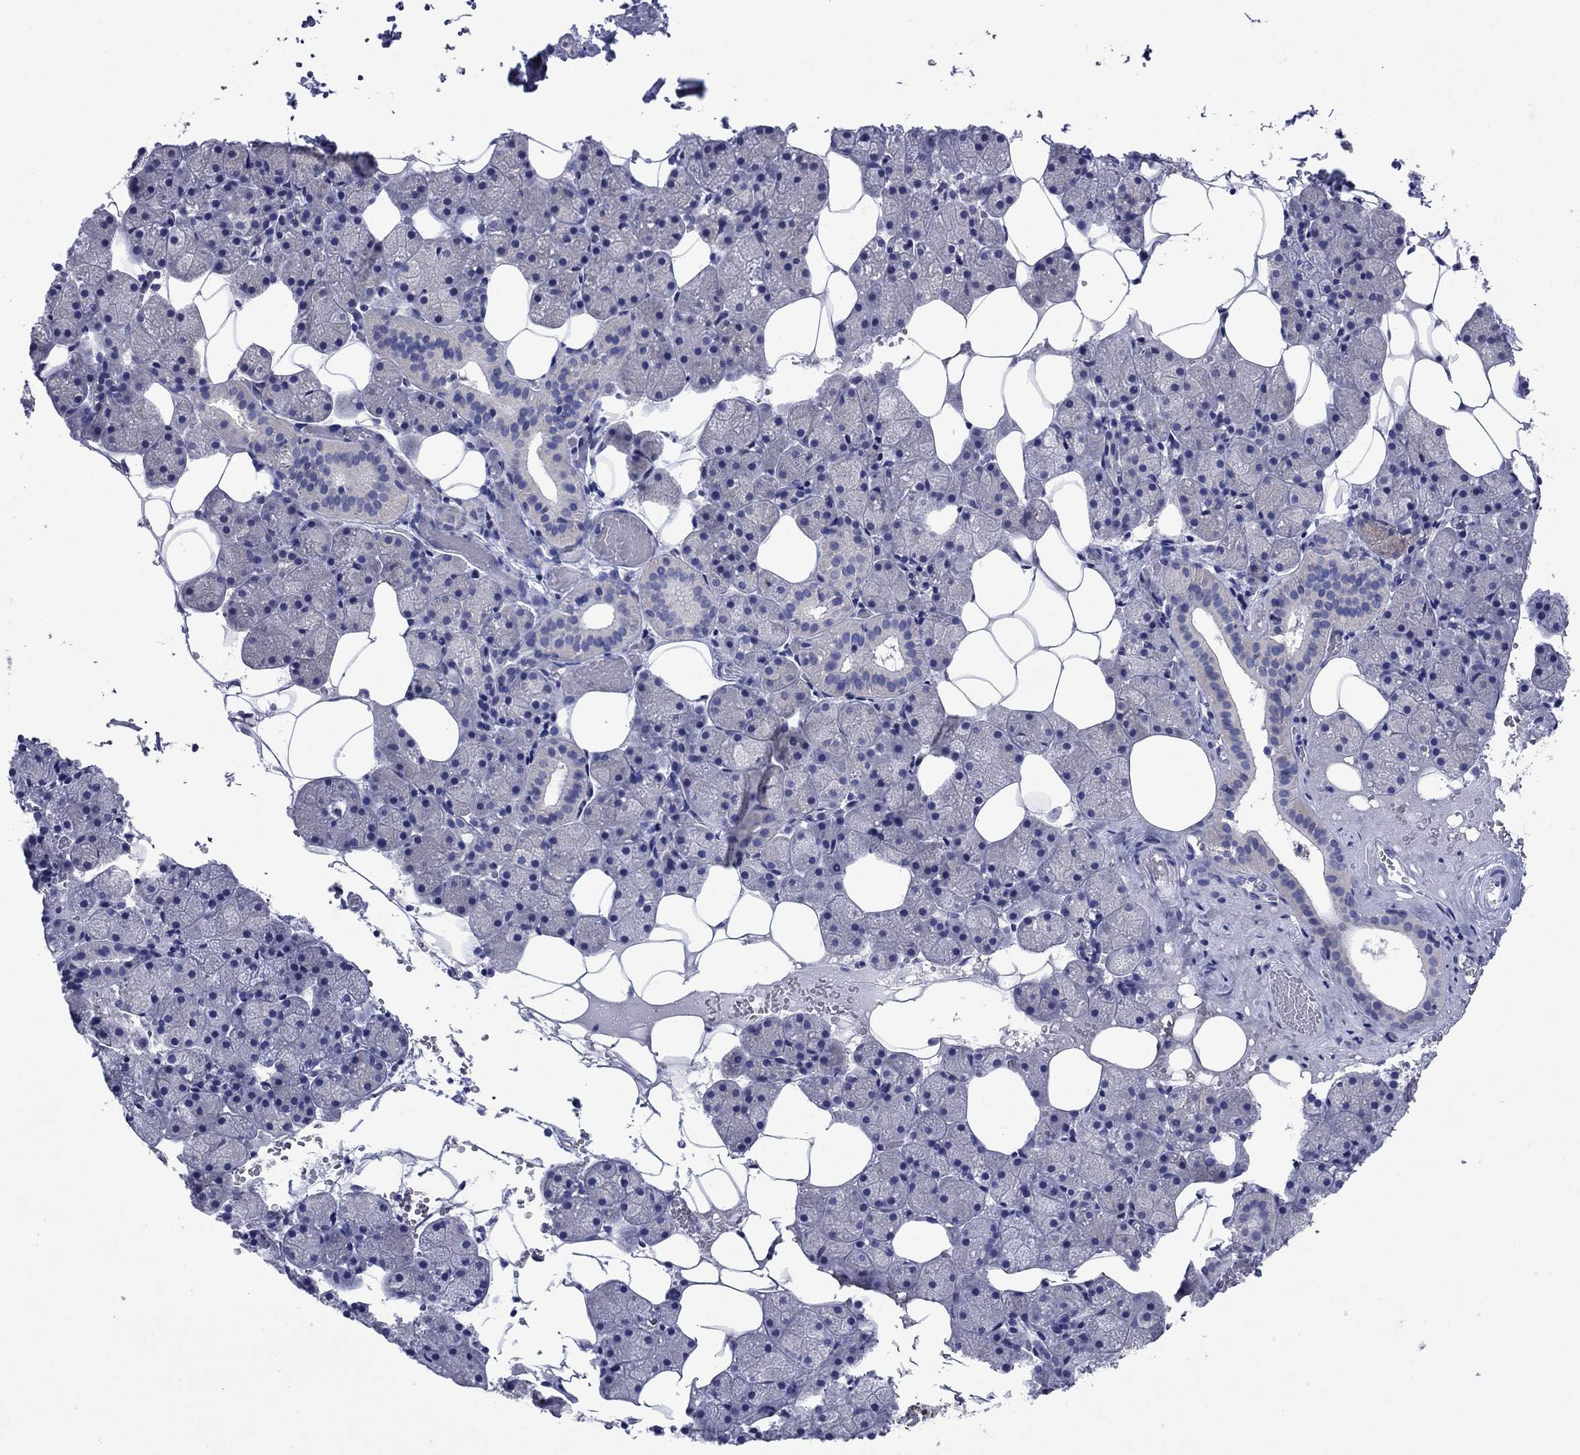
{"staining": {"intensity": "weak", "quantity": "<25%", "location": "cytoplasmic/membranous"}, "tissue": "salivary gland", "cell_type": "Glandular cells", "image_type": "normal", "snomed": [{"axis": "morphology", "description": "Normal tissue, NOS"}, {"axis": "topography", "description": "Salivary gland"}], "caption": "An immunohistochemistry image of unremarkable salivary gland is shown. There is no staining in glandular cells of salivary gland.", "gene": "SULT2B1", "patient": {"sex": "male", "age": 38}}